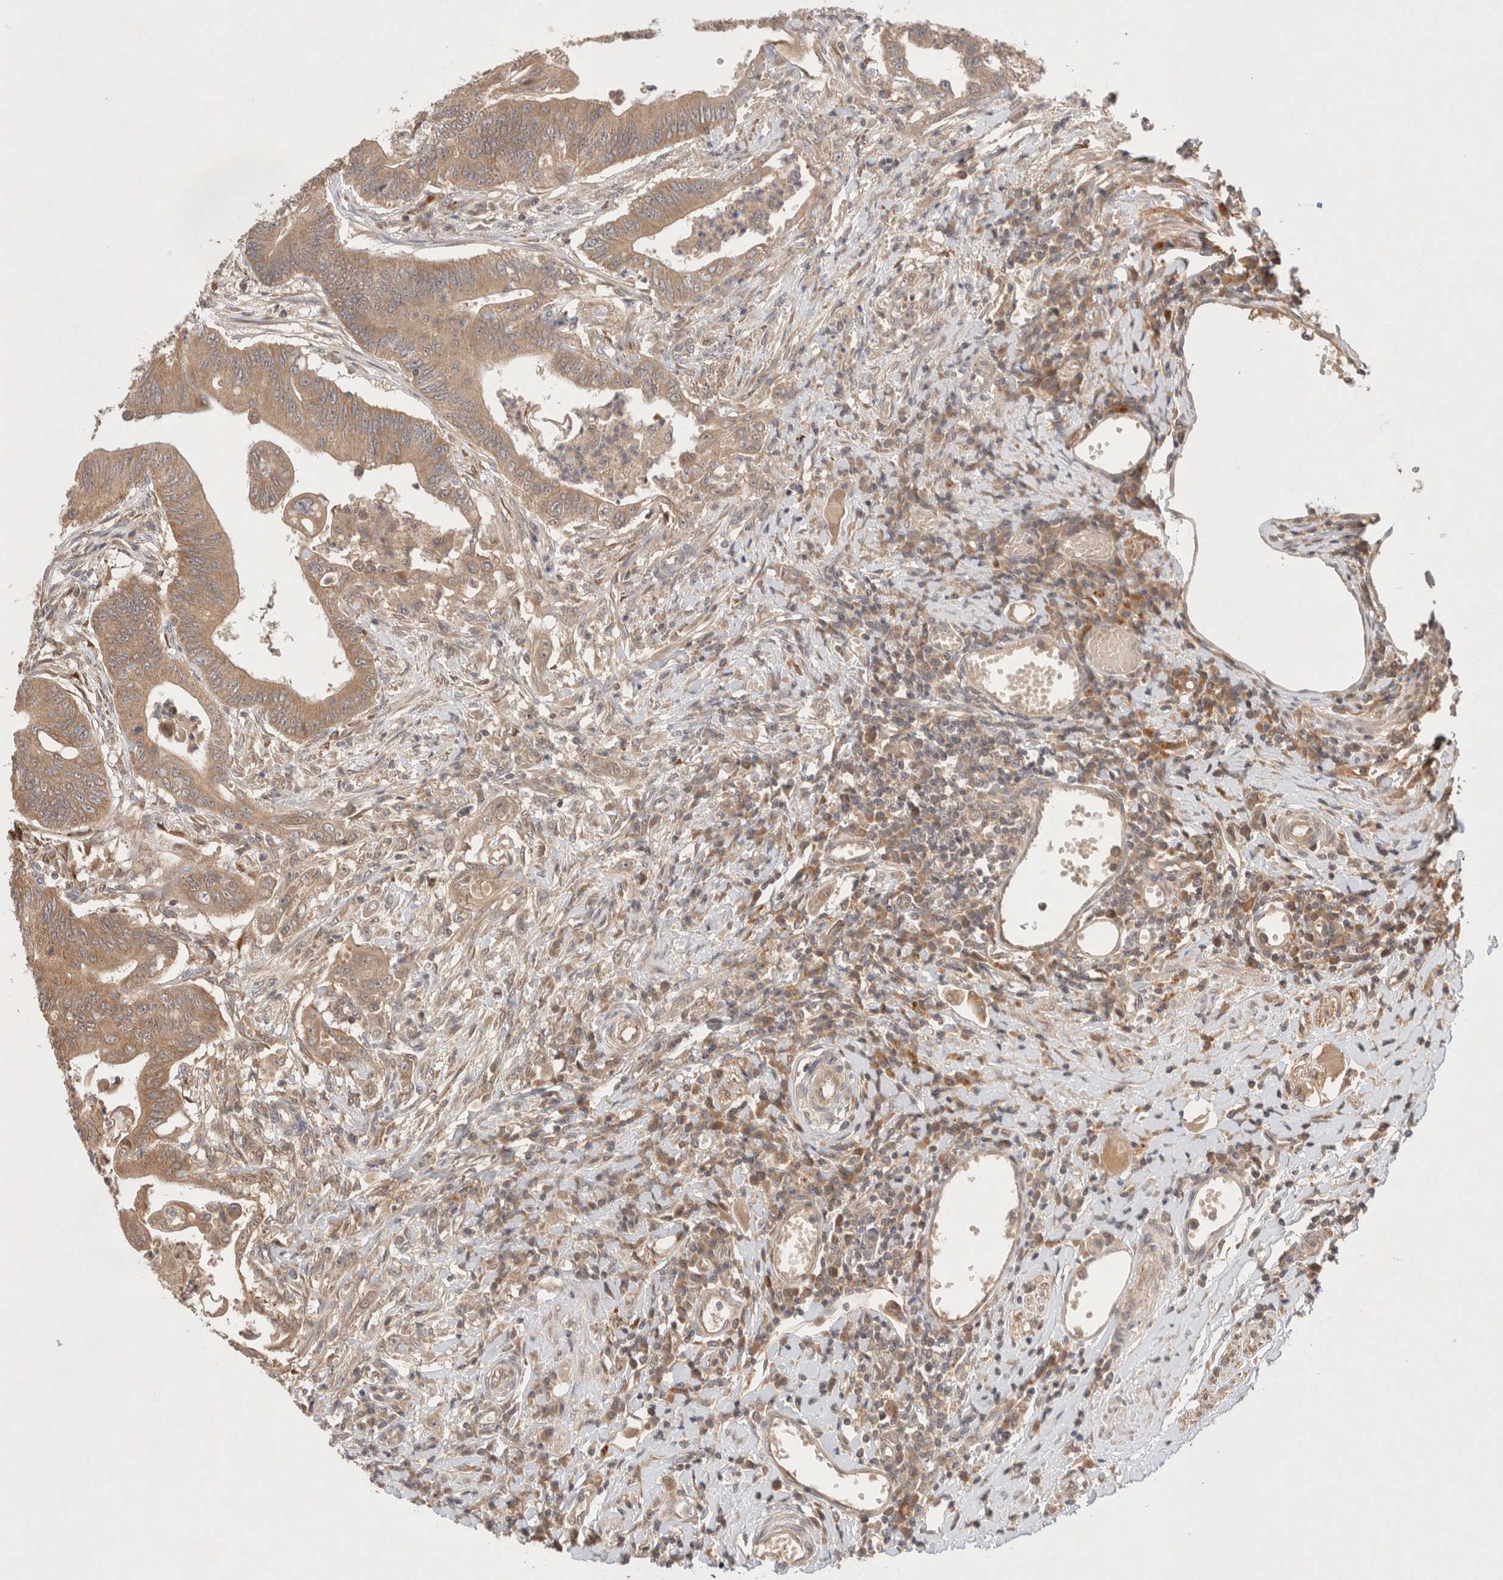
{"staining": {"intensity": "moderate", "quantity": ">75%", "location": "cytoplasmic/membranous"}, "tissue": "colorectal cancer", "cell_type": "Tumor cells", "image_type": "cancer", "snomed": [{"axis": "morphology", "description": "Adenoma, NOS"}, {"axis": "morphology", "description": "Adenocarcinoma, NOS"}, {"axis": "topography", "description": "Colon"}], "caption": "Immunohistochemistry (IHC) staining of adenocarcinoma (colorectal), which demonstrates medium levels of moderate cytoplasmic/membranous staining in approximately >75% of tumor cells indicating moderate cytoplasmic/membranous protein staining. The staining was performed using DAB (brown) for protein detection and nuclei were counterstained in hematoxylin (blue).", "gene": "KLHL20", "patient": {"sex": "male", "age": 79}}